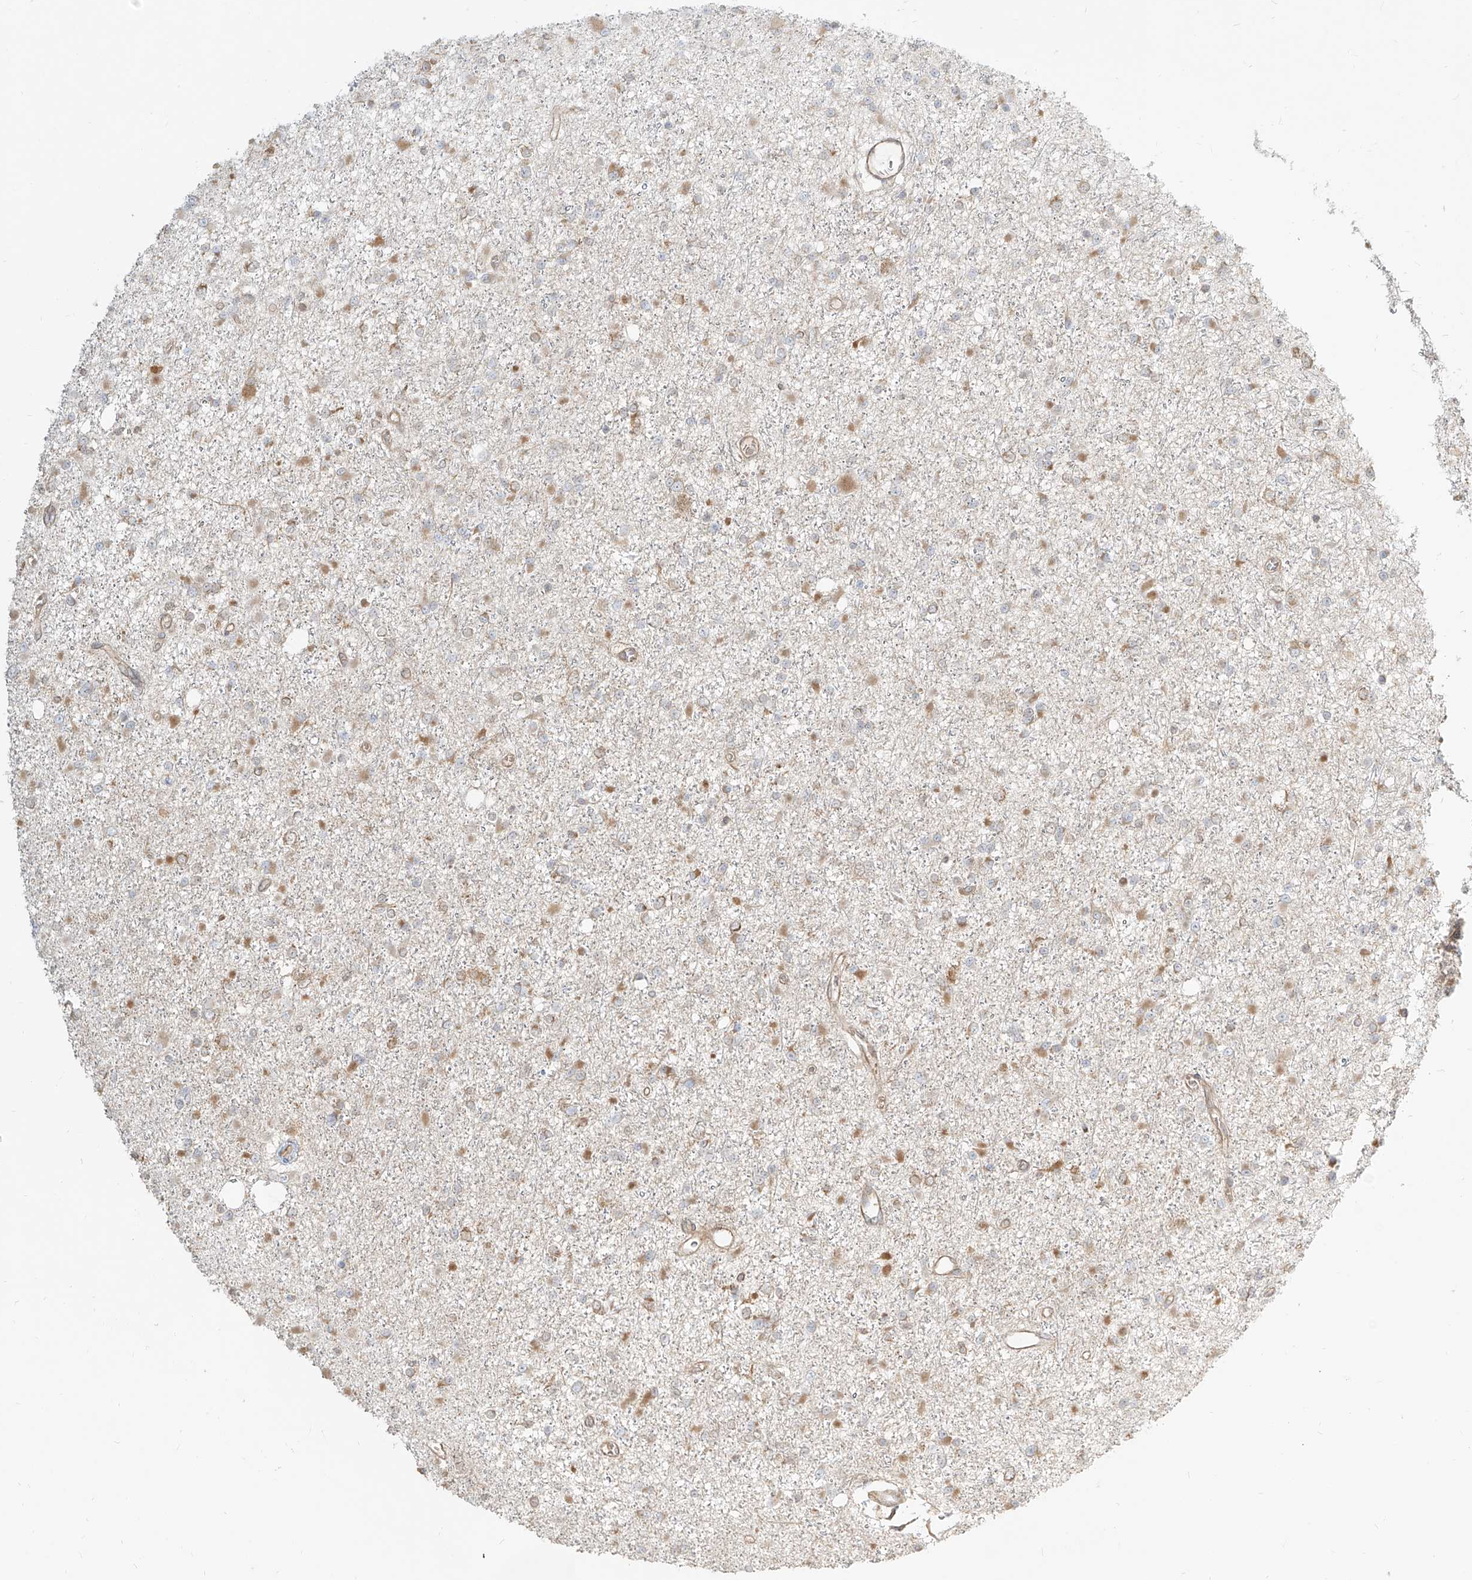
{"staining": {"intensity": "negative", "quantity": "none", "location": "none"}, "tissue": "glioma", "cell_type": "Tumor cells", "image_type": "cancer", "snomed": [{"axis": "morphology", "description": "Glioma, malignant, Low grade"}, {"axis": "topography", "description": "Brain"}], "caption": "A high-resolution photomicrograph shows IHC staining of low-grade glioma (malignant), which demonstrates no significant expression in tumor cells.", "gene": "UBE2K", "patient": {"sex": "female", "age": 22}}